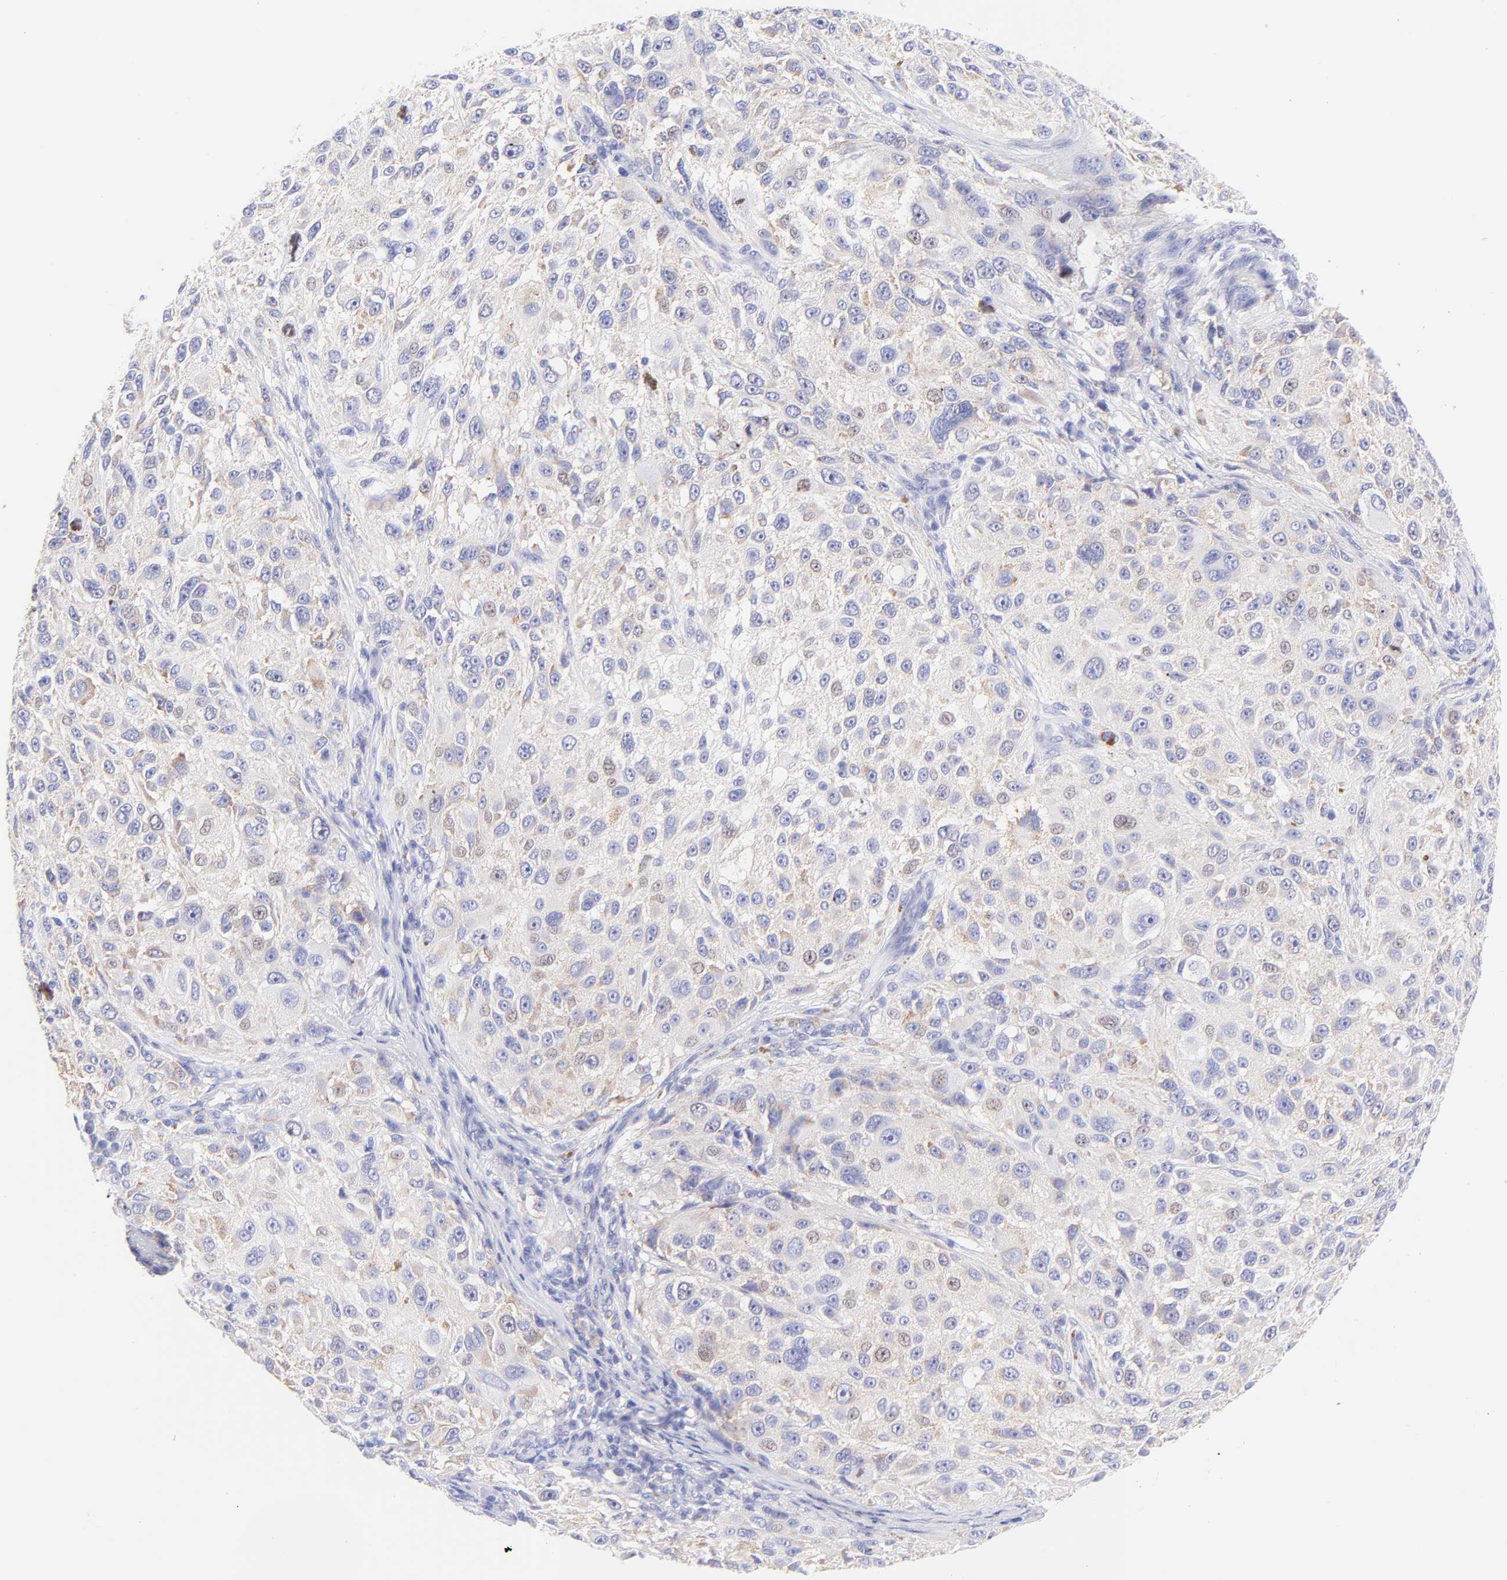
{"staining": {"intensity": "weak", "quantity": "25%-75%", "location": "cytoplasmic/membranous"}, "tissue": "melanoma", "cell_type": "Tumor cells", "image_type": "cancer", "snomed": [{"axis": "morphology", "description": "Necrosis, NOS"}, {"axis": "morphology", "description": "Malignant melanoma, NOS"}, {"axis": "topography", "description": "Skin"}], "caption": "Tumor cells exhibit low levels of weak cytoplasmic/membranous expression in approximately 25%-75% of cells in human melanoma.", "gene": "FRMPD3", "patient": {"sex": "female", "age": 87}}